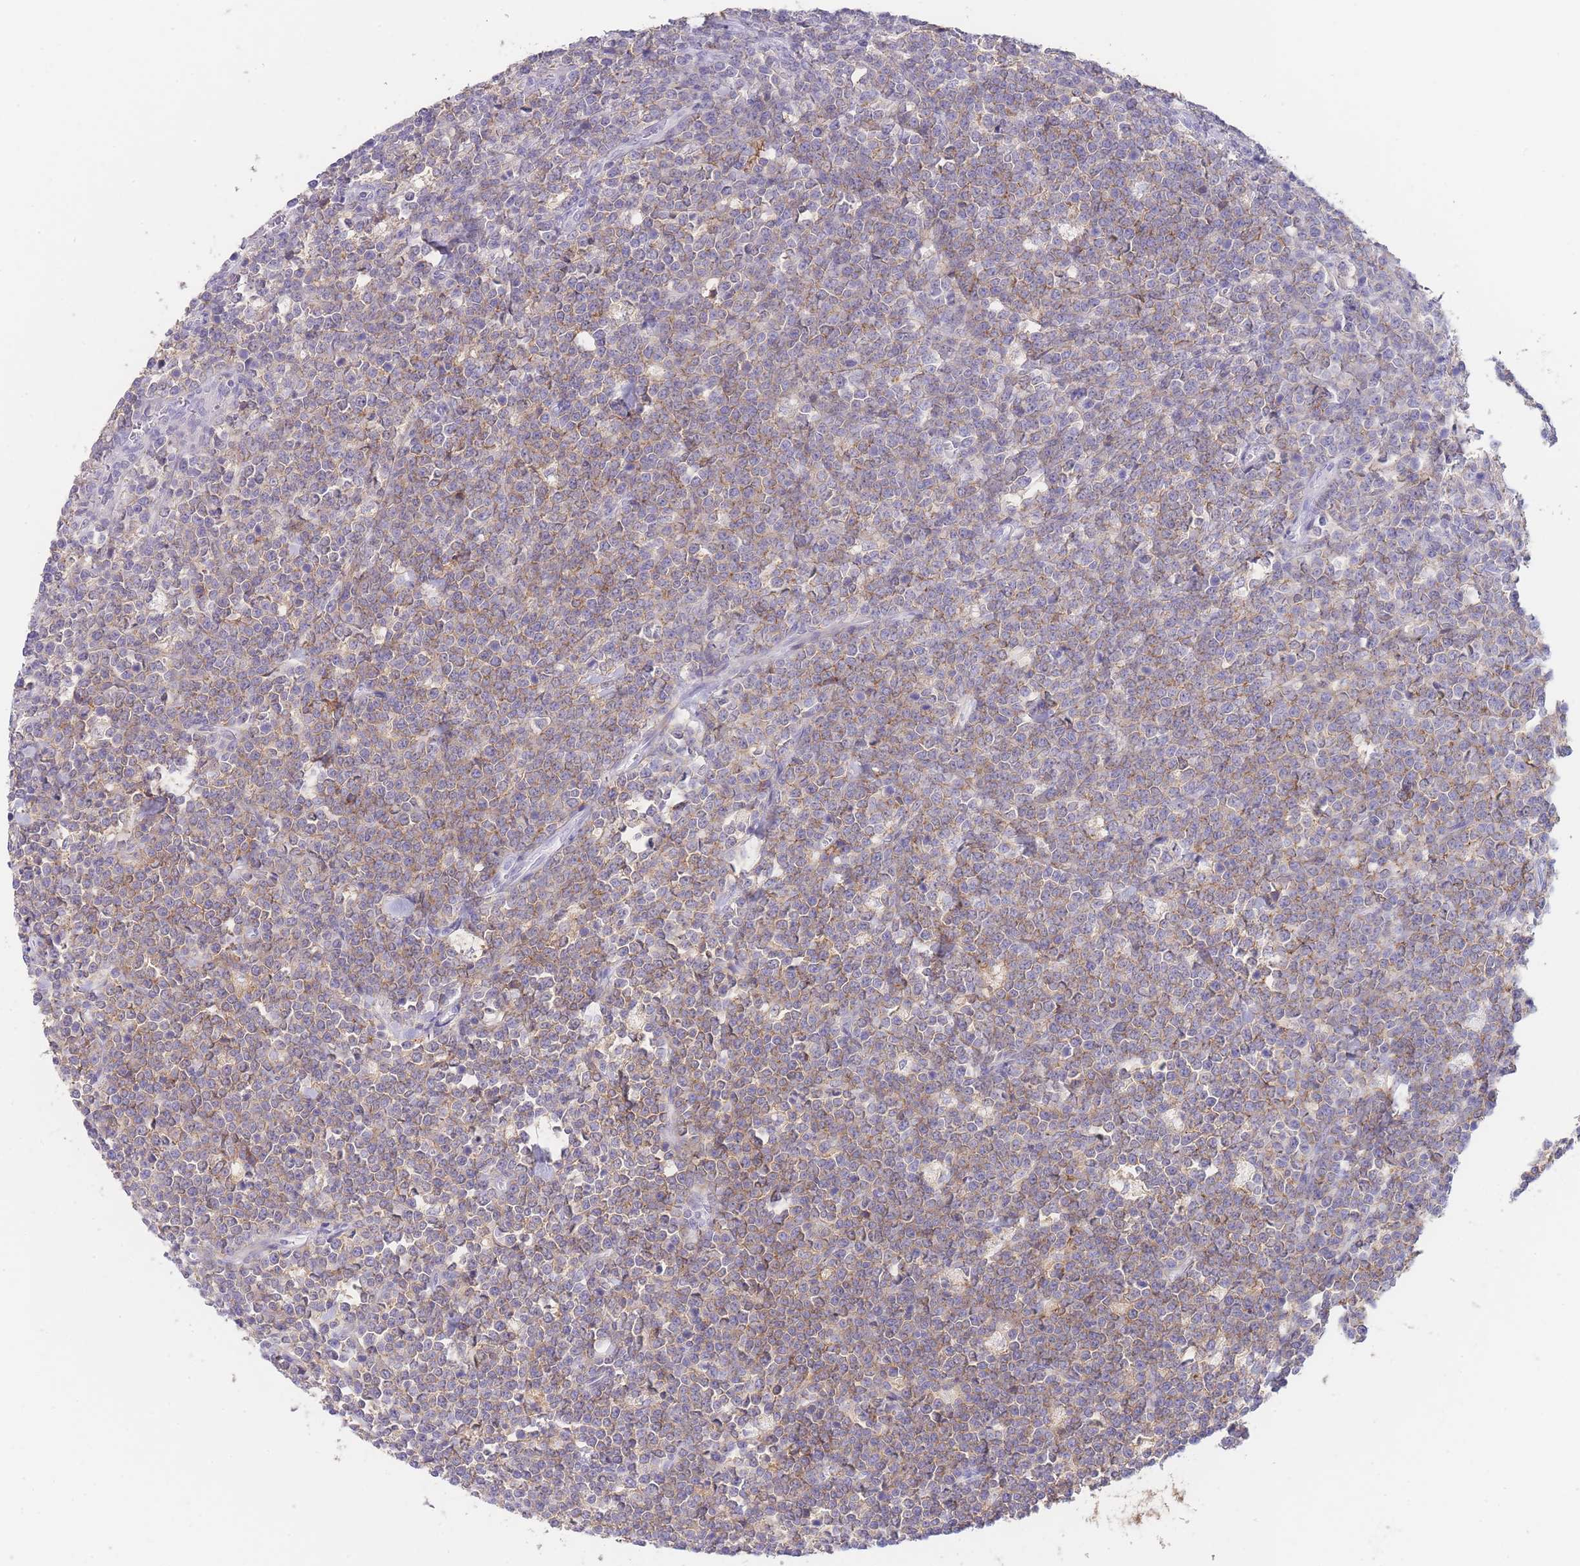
{"staining": {"intensity": "moderate", "quantity": "<25%", "location": "cytoplasmic/membranous"}, "tissue": "lymphoma", "cell_type": "Tumor cells", "image_type": "cancer", "snomed": [{"axis": "morphology", "description": "Malignant lymphoma, non-Hodgkin's type, High grade"}, {"axis": "topography", "description": "Small intestine"}], "caption": "High-grade malignant lymphoma, non-Hodgkin's type was stained to show a protein in brown. There is low levels of moderate cytoplasmic/membranous staining in approximately <25% of tumor cells.", "gene": "CD37", "patient": {"sex": "male", "age": 8}}